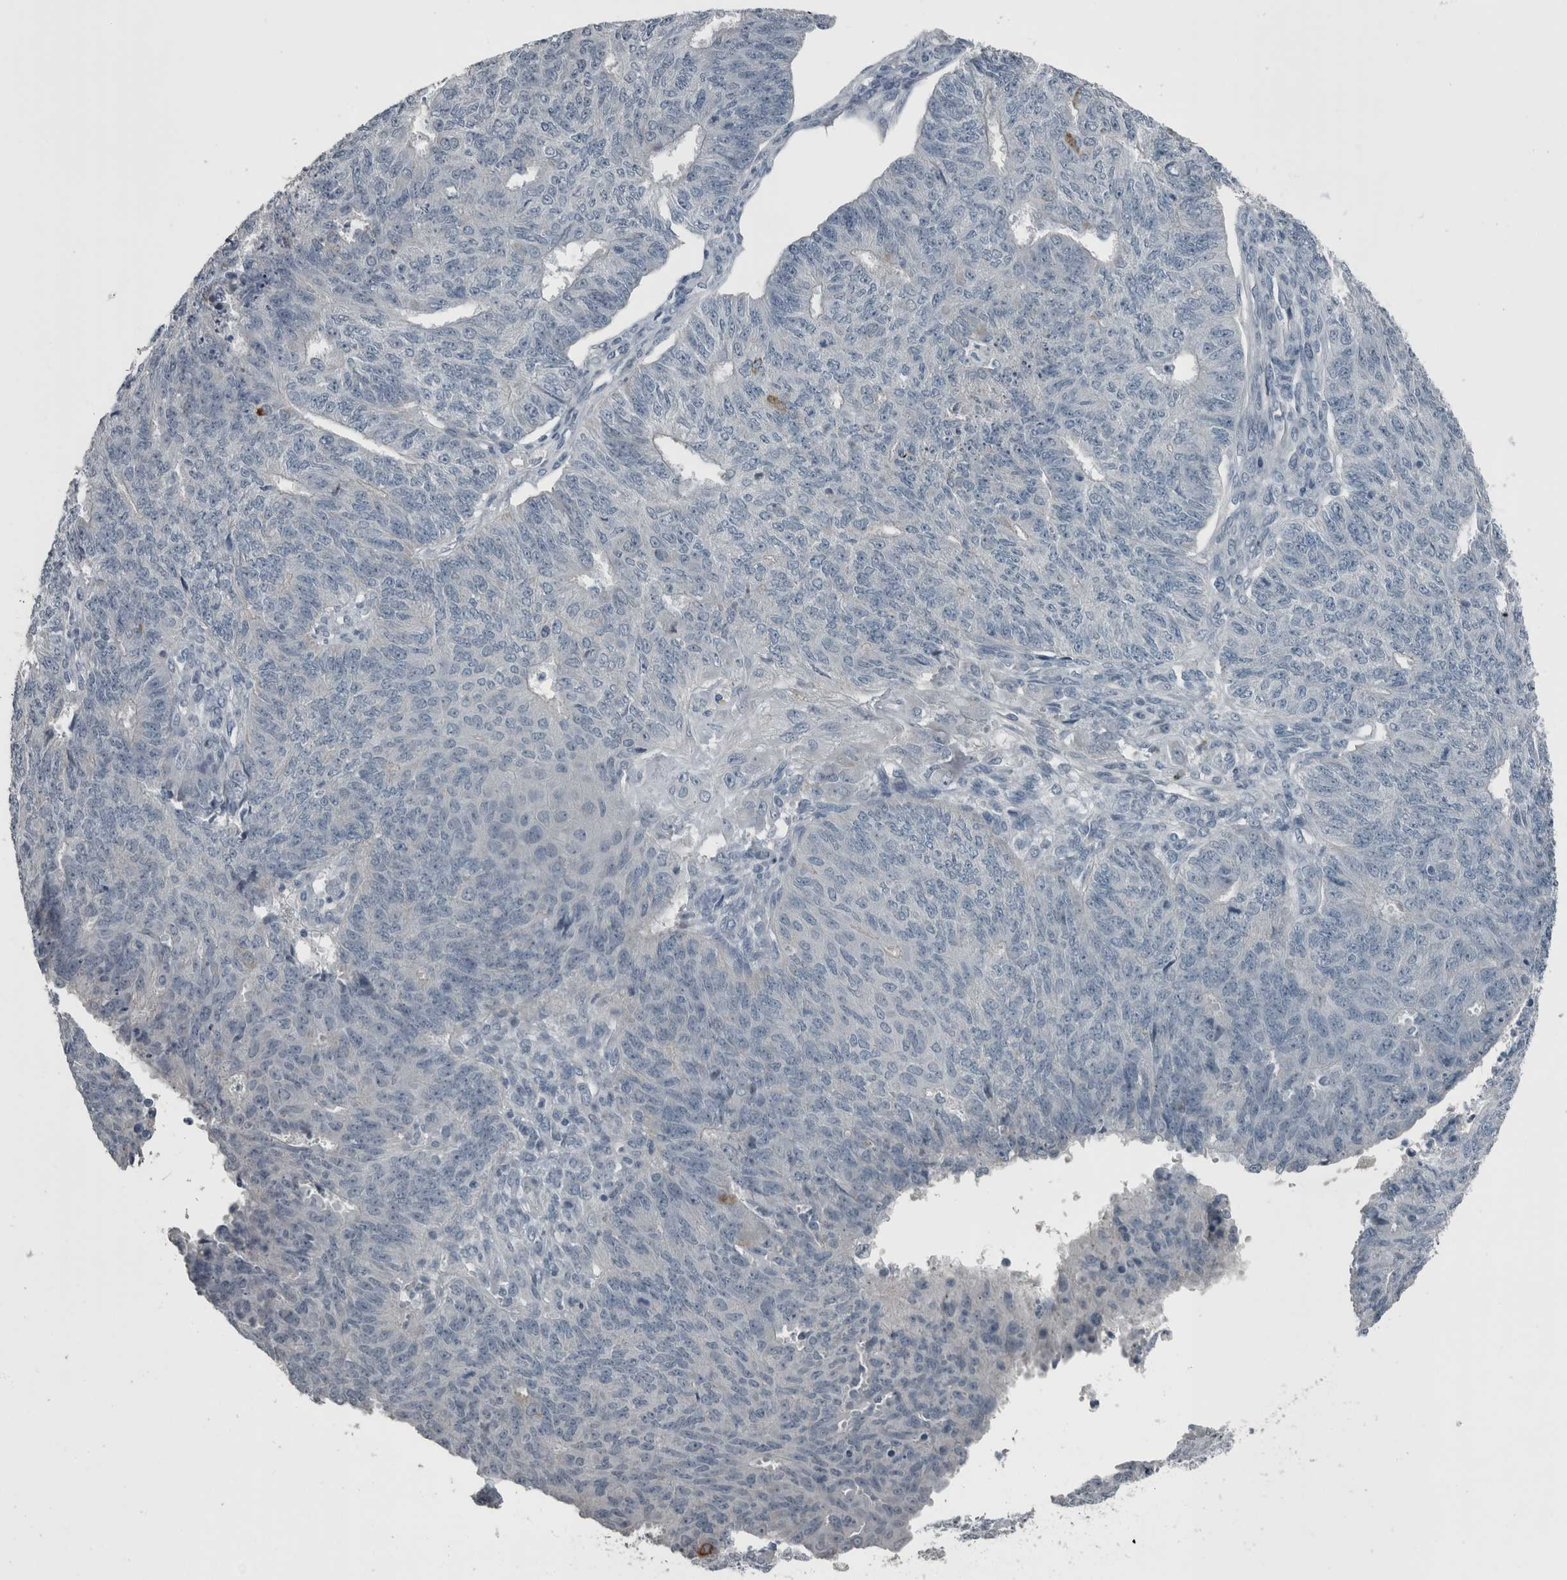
{"staining": {"intensity": "negative", "quantity": "none", "location": "none"}, "tissue": "endometrial cancer", "cell_type": "Tumor cells", "image_type": "cancer", "snomed": [{"axis": "morphology", "description": "Adenocarcinoma, NOS"}, {"axis": "topography", "description": "Endometrium"}], "caption": "DAB (3,3'-diaminobenzidine) immunohistochemical staining of human endometrial cancer displays no significant positivity in tumor cells.", "gene": "KRT20", "patient": {"sex": "female", "age": 32}}